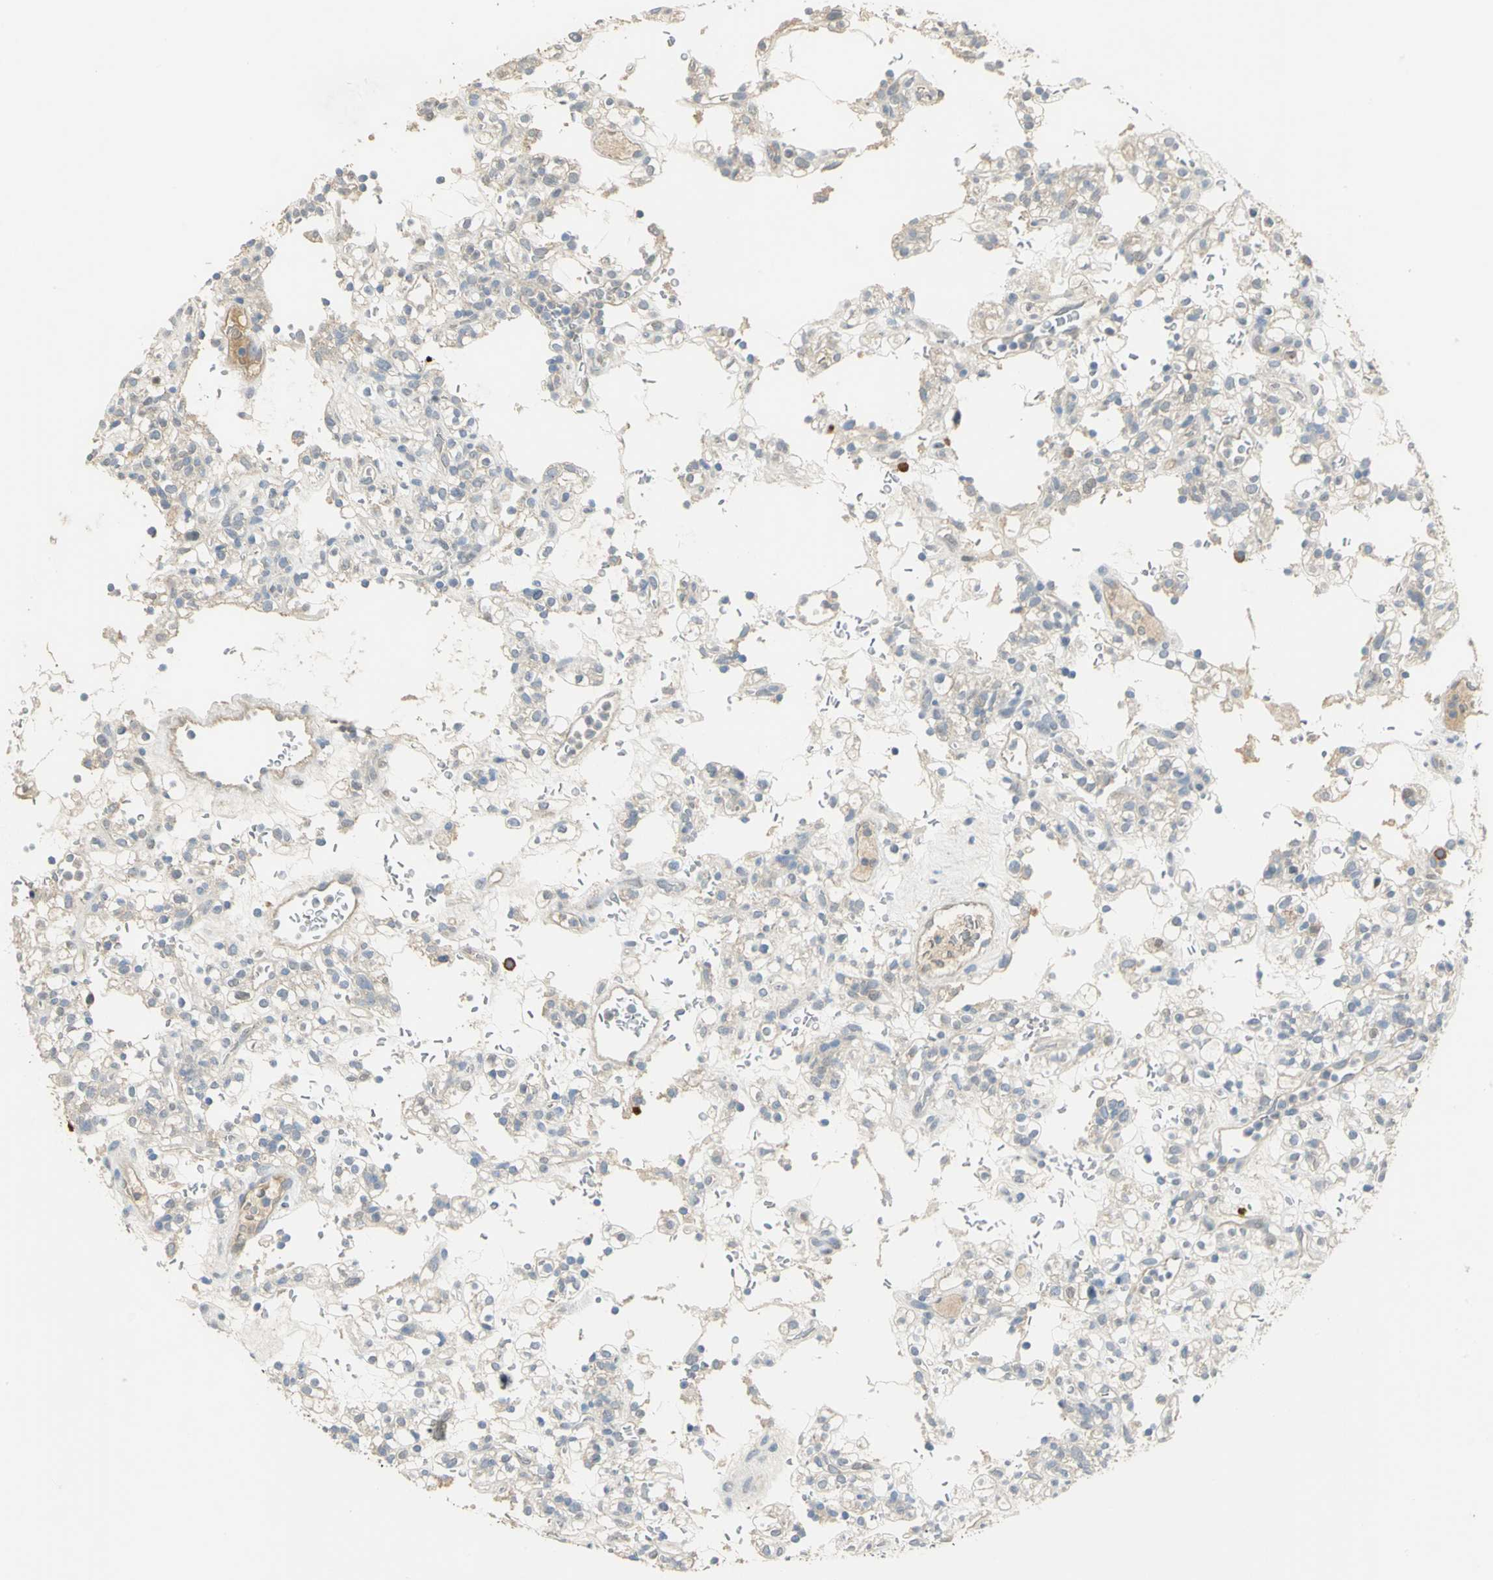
{"staining": {"intensity": "negative", "quantity": "none", "location": "none"}, "tissue": "renal cancer", "cell_type": "Tumor cells", "image_type": "cancer", "snomed": [{"axis": "morphology", "description": "Normal tissue, NOS"}, {"axis": "morphology", "description": "Adenocarcinoma, NOS"}, {"axis": "topography", "description": "Kidney"}], "caption": "IHC of human renal adenocarcinoma displays no staining in tumor cells.", "gene": "PROC", "patient": {"sex": "female", "age": 72}}